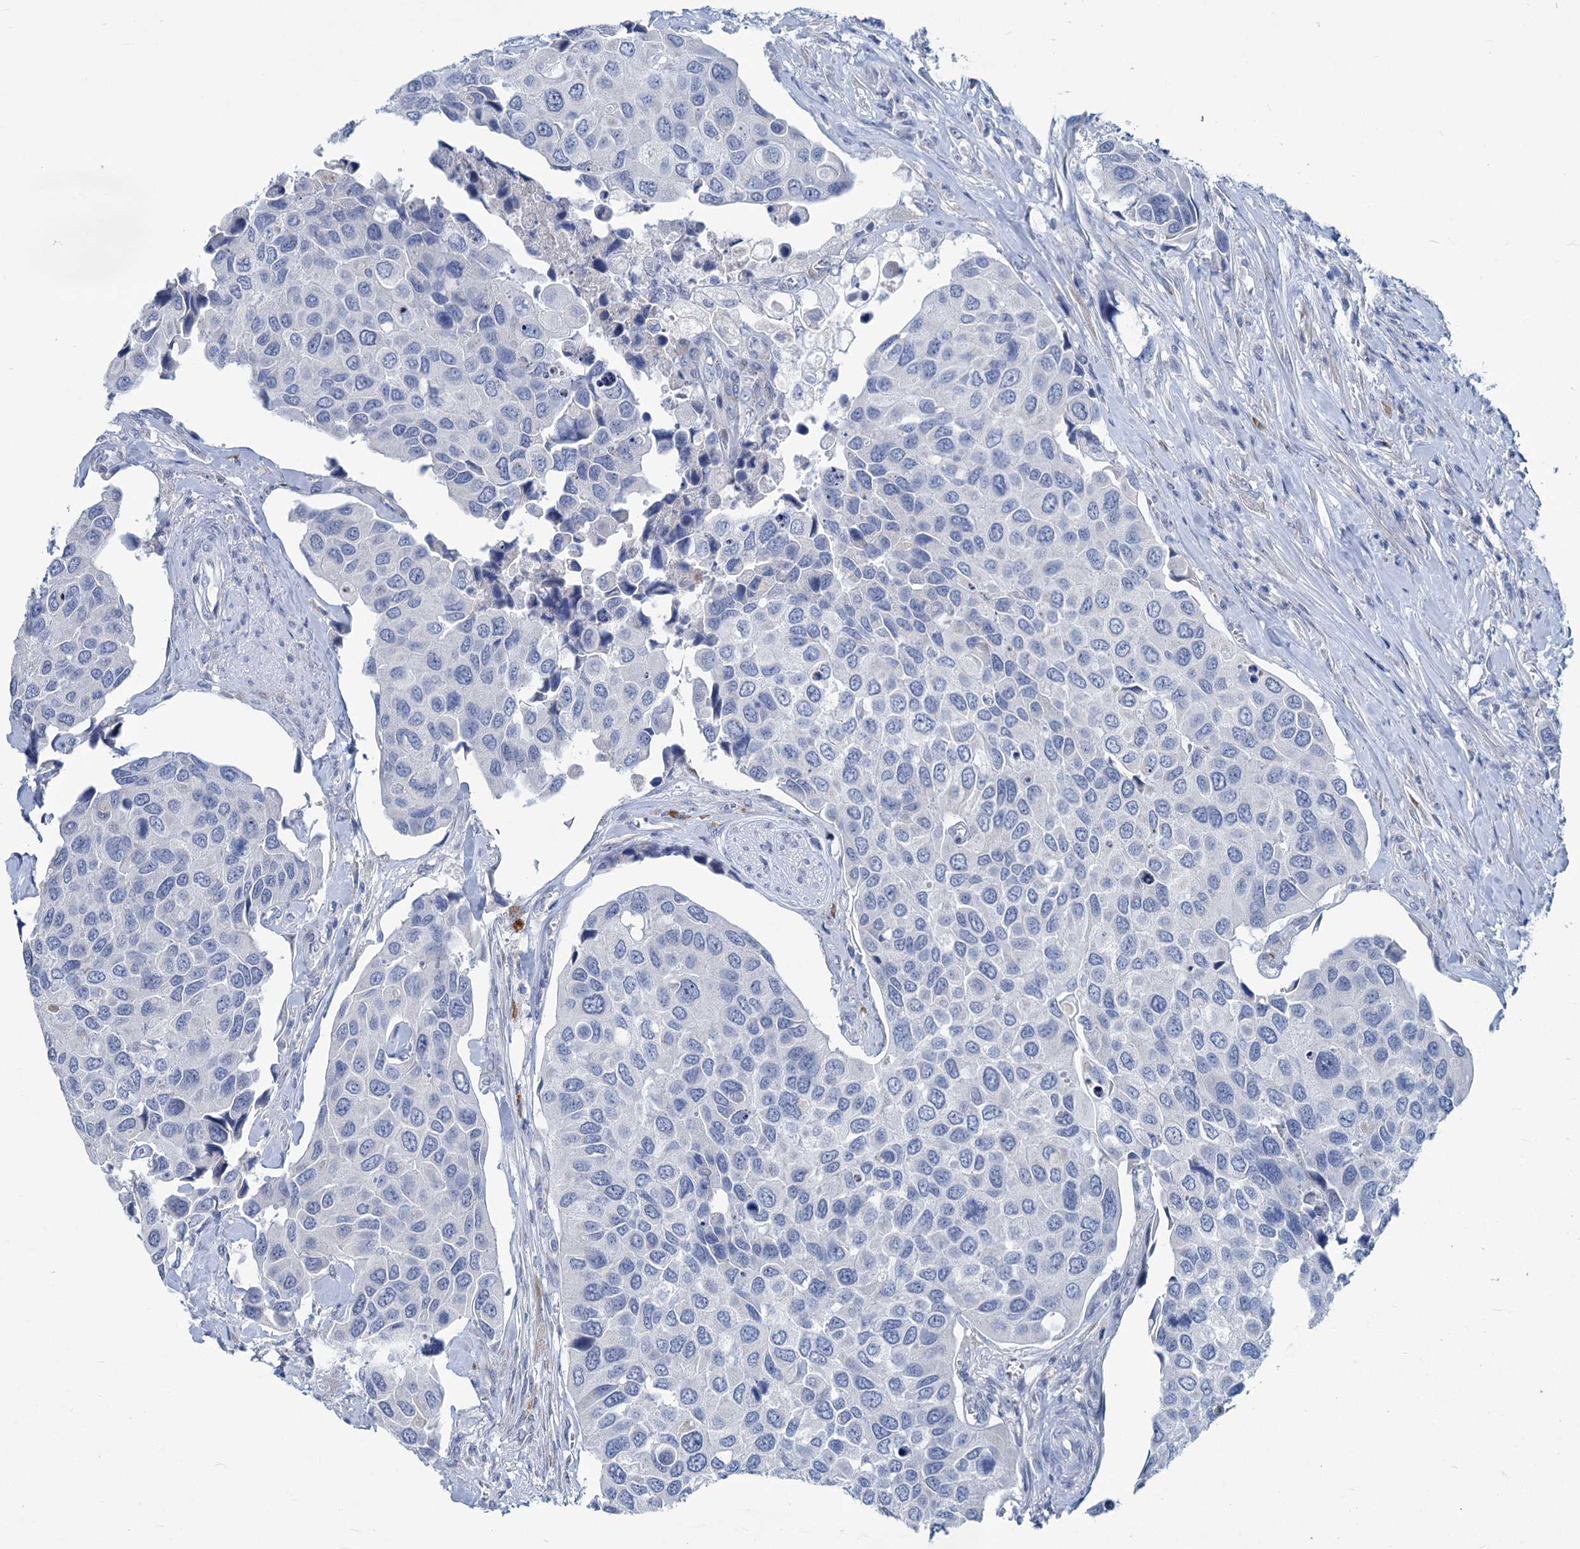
{"staining": {"intensity": "negative", "quantity": "none", "location": "none"}, "tissue": "urothelial cancer", "cell_type": "Tumor cells", "image_type": "cancer", "snomed": [{"axis": "morphology", "description": "Urothelial carcinoma, High grade"}, {"axis": "topography", "description": "Urinary bladder"}], "caption": "High power microscopy photomicrograph of an IHC image of high-grade urothelial carcinoma, revealing no significant expression in tumor cells.", "gene": "NEU3", "patient": {"sex": "male", "age": 74}}